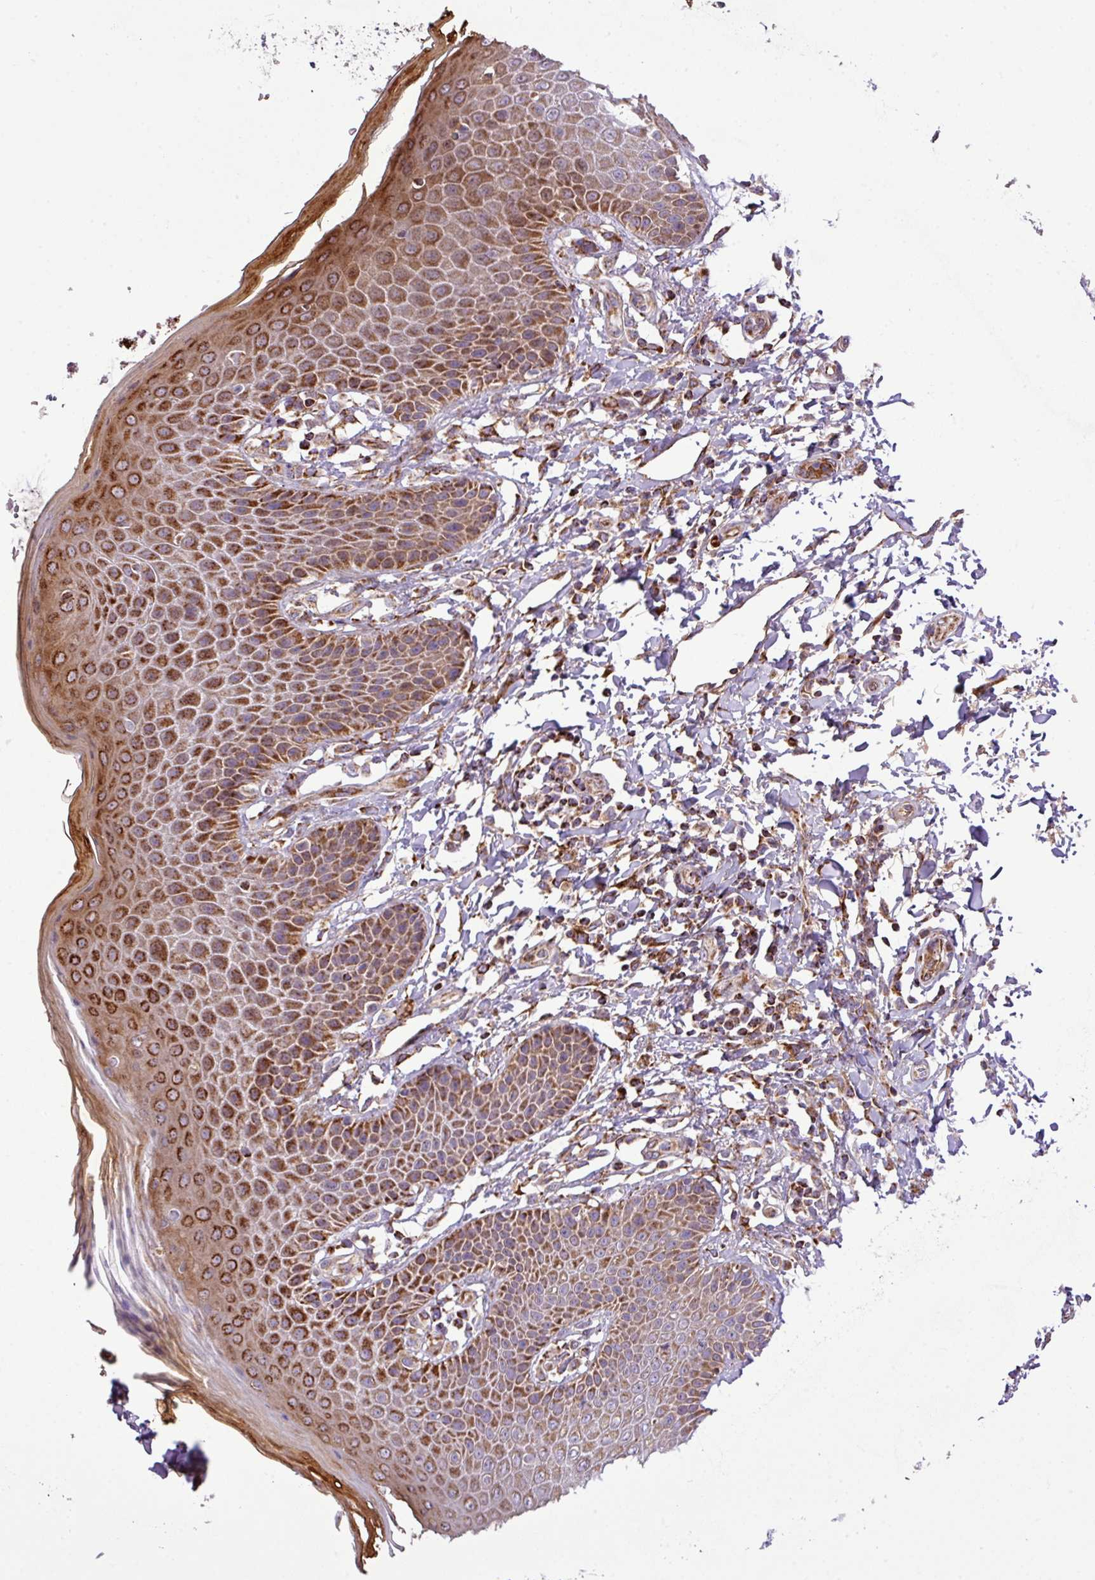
{"staining": {"intensity": "moderate", "quantity": ">75%", "location": "cytoplasmic/membranous"}, "tissue": "skin", "cell_type": "Epidermal cells", "image_type": "normal", "snomed": [{"axis": "morphology", "description": "Normal tissue, NOS"}, {"axis": "topography", "description": "Peripheral nerve tissue"}], "caption": "Immunohistochemical staining of benign human skin displays moderate cytoplasmic/membranous protein positivity in approximately >75% of epidermal cells.", "gene": "ZNF569", "patient": {"sex": "male", "age": 51}}